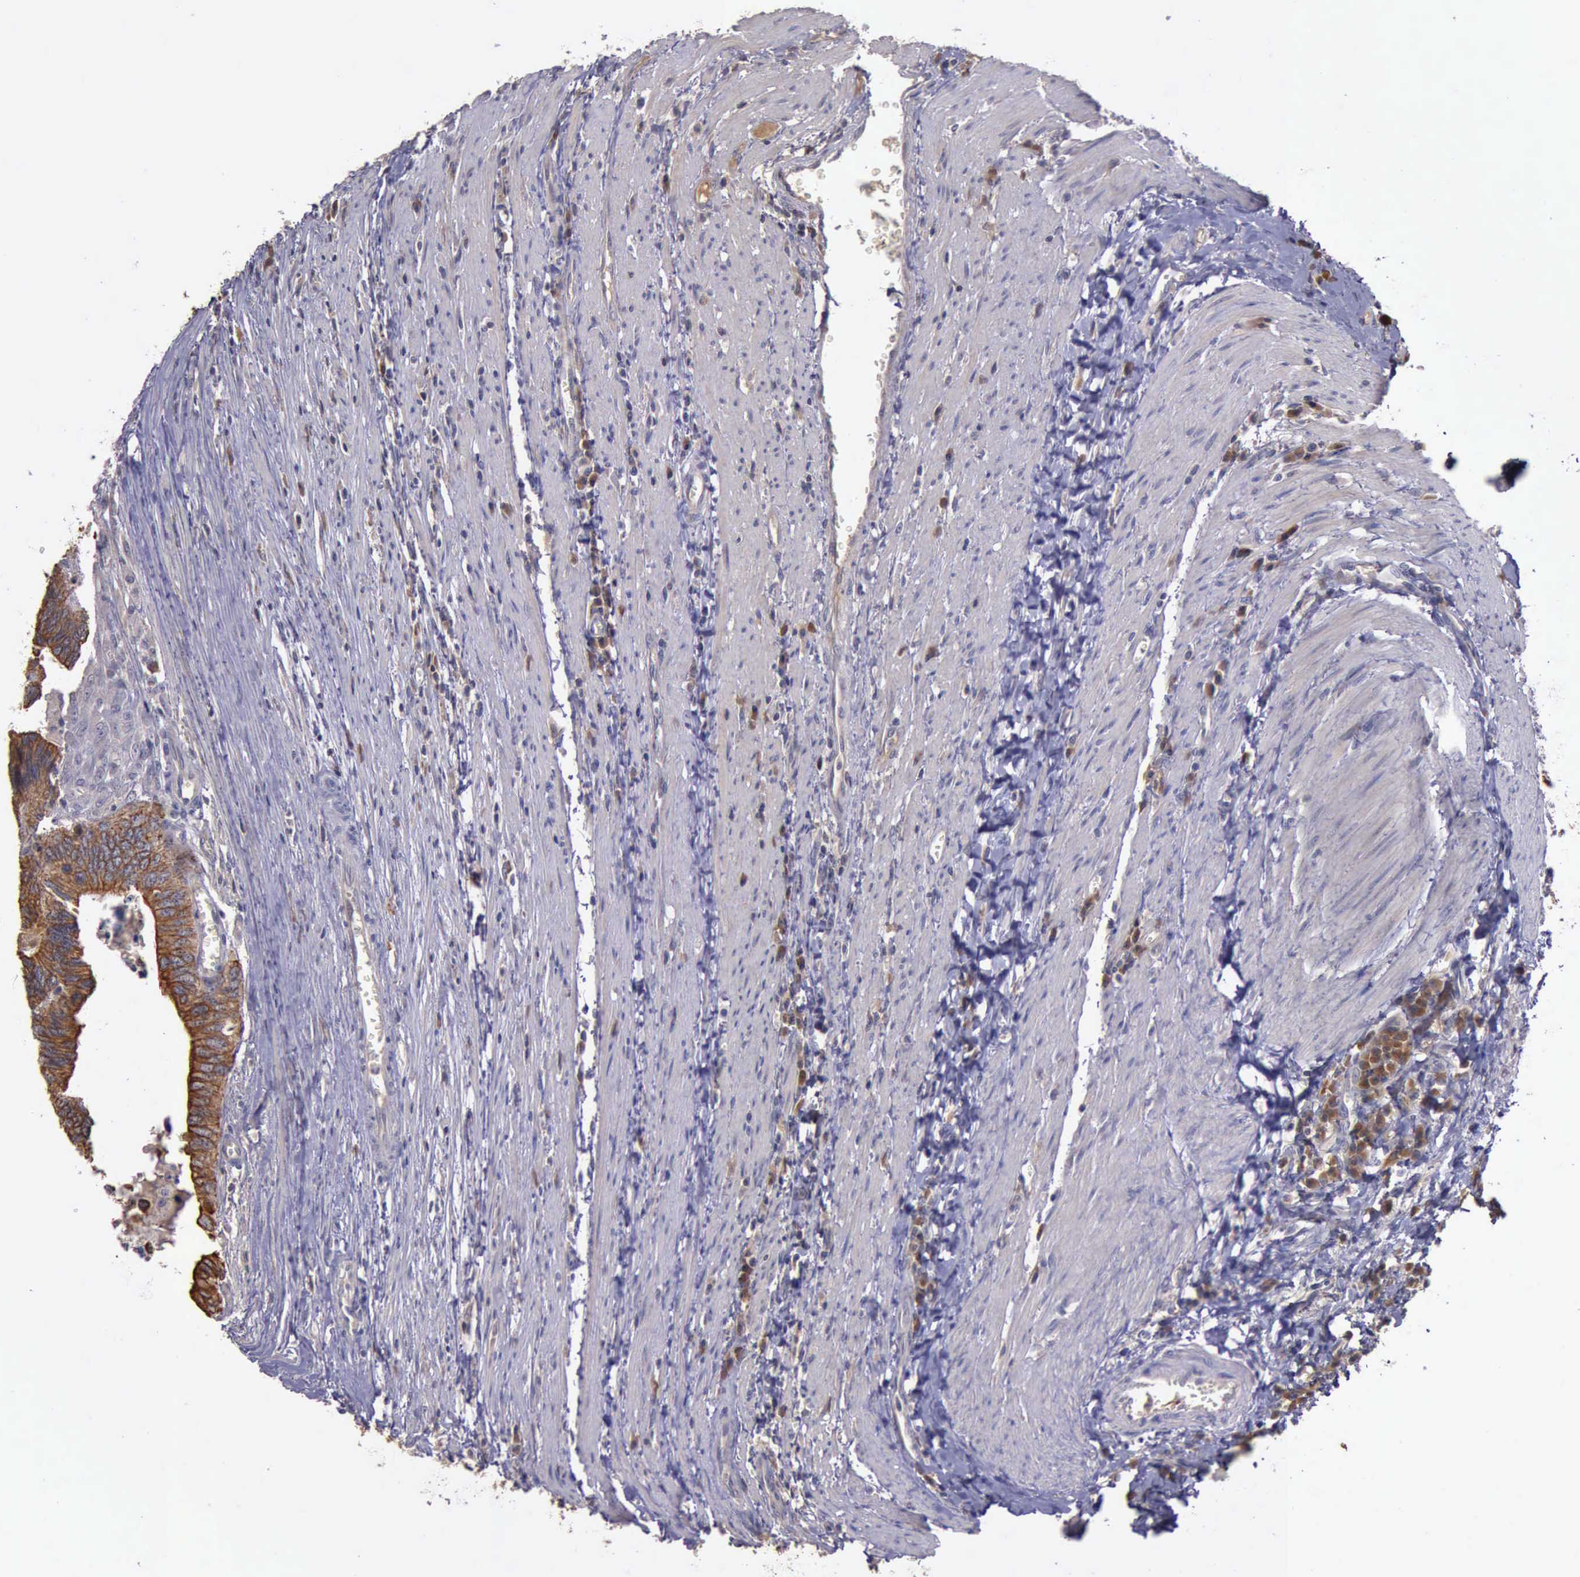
{"staining": {"intensity": "moderate", "quantity": ">75%", "location": "cytoplasmic/membranous"}, "tissue": "colorectal cancer", "cell_type": "Tumor cells", "image_type": "cancer", "snomed": [{"axis": "morphology", "description": "Adenocarcinoma, NOS"}, {"axis": "topography", "description": "Colon"}], "caption": "Immunohistochemistry (IHC) micrograph of human colorectal adenocarcinoma stained for a protein (brown), which reveals medium levels of moderate cytoplasmic/membranous expression in approximately >75% of tumor cells.", "gene": "RAB39B", "patient": {"sex": "male", "age": 72}}